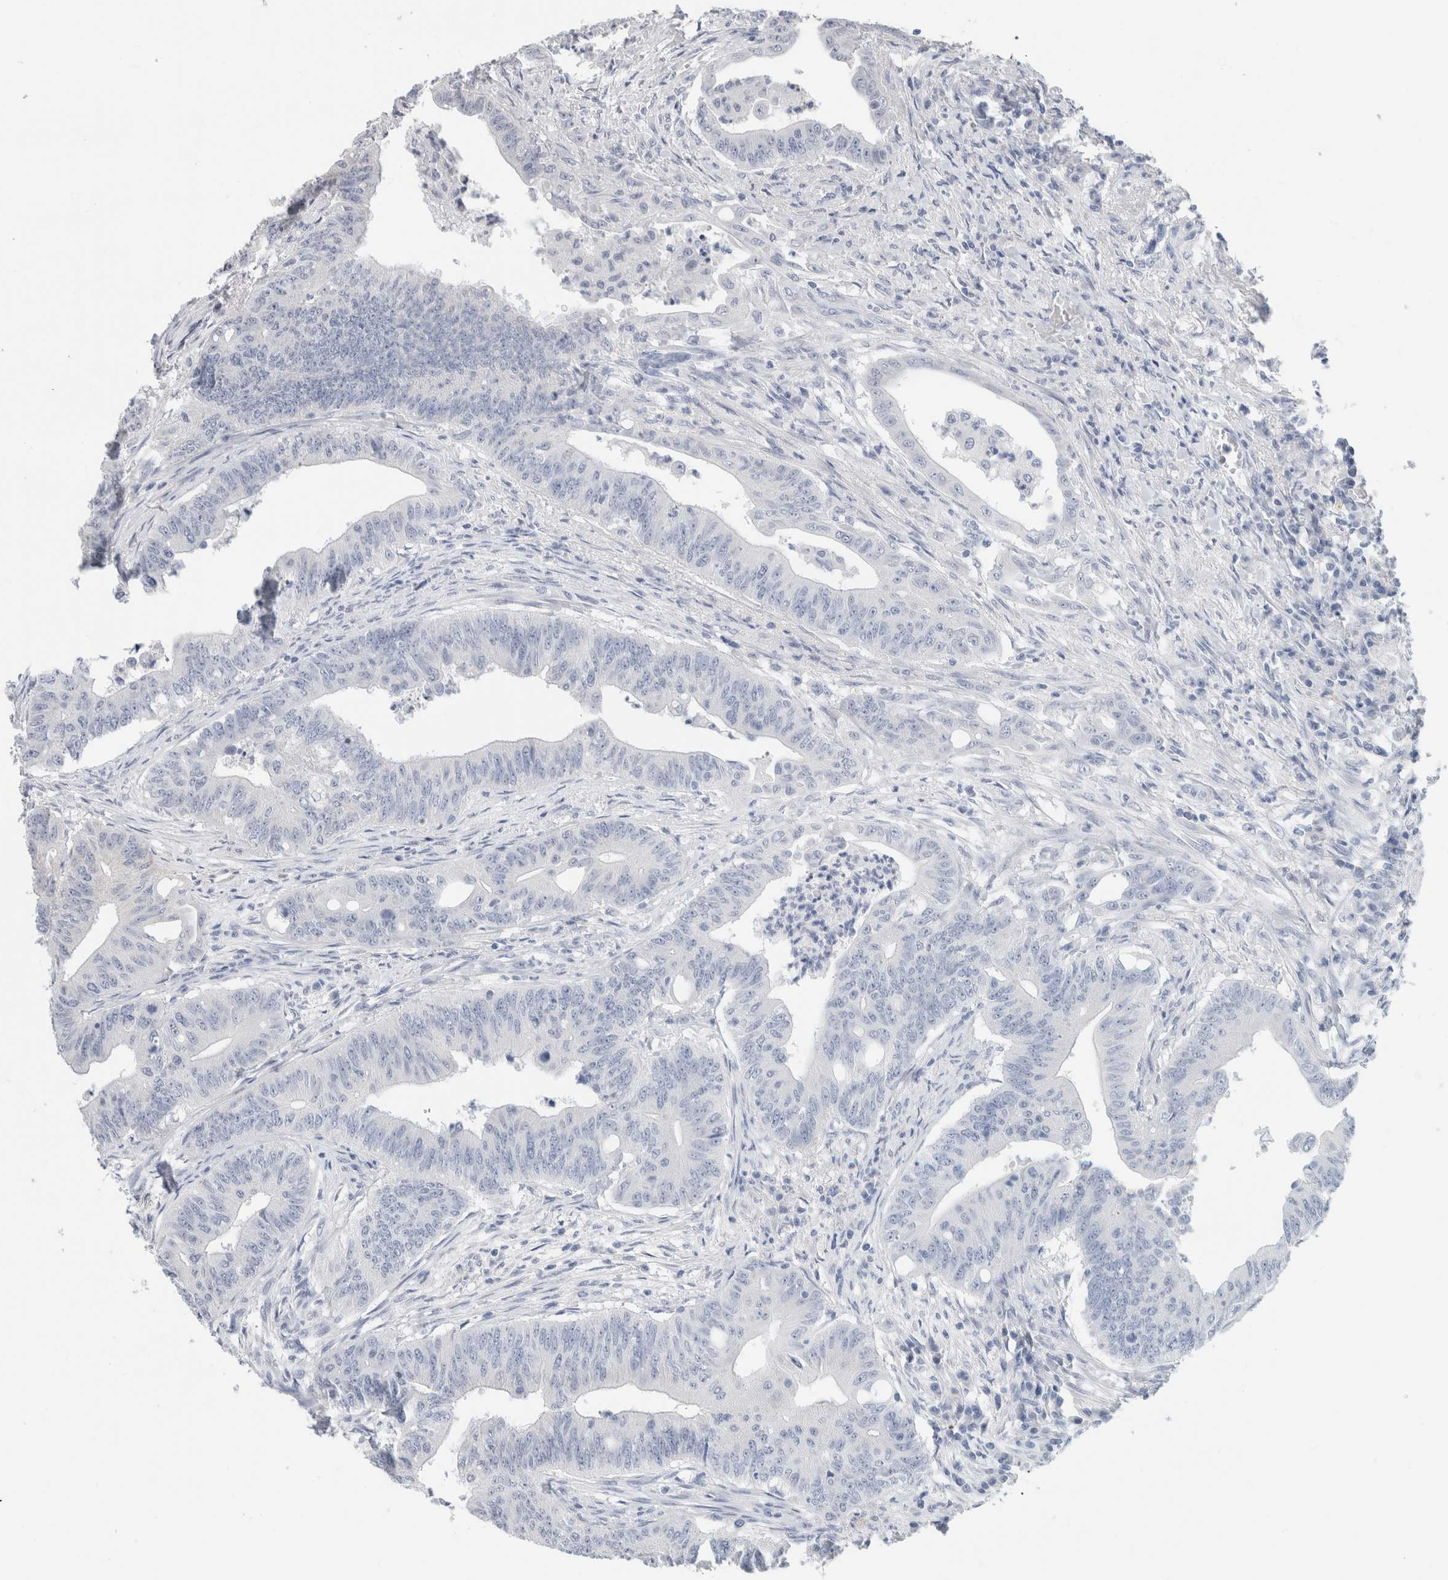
{"staining": {"intensity": "negative", "quantity": "none", "location": "none"}, "tissue": "colorectal cancer", "cell_type": "Tumor cells", "image_type": "cancer", "snomed": [{"axis": "morphology", "description": "Adenoma, NOS"}, {"axis": "morphology", "description": "Adenocarcinoma, NOS"}, {"axis": "topography", "description": "Colon"}], "caption": "Adenoma (colorectal) stained for a protein using immunohistochemistry (IHC) demonstrates no expression tumor cells.", "gene": "BCAN", "patient": {"sex": "male", "age": 79}}